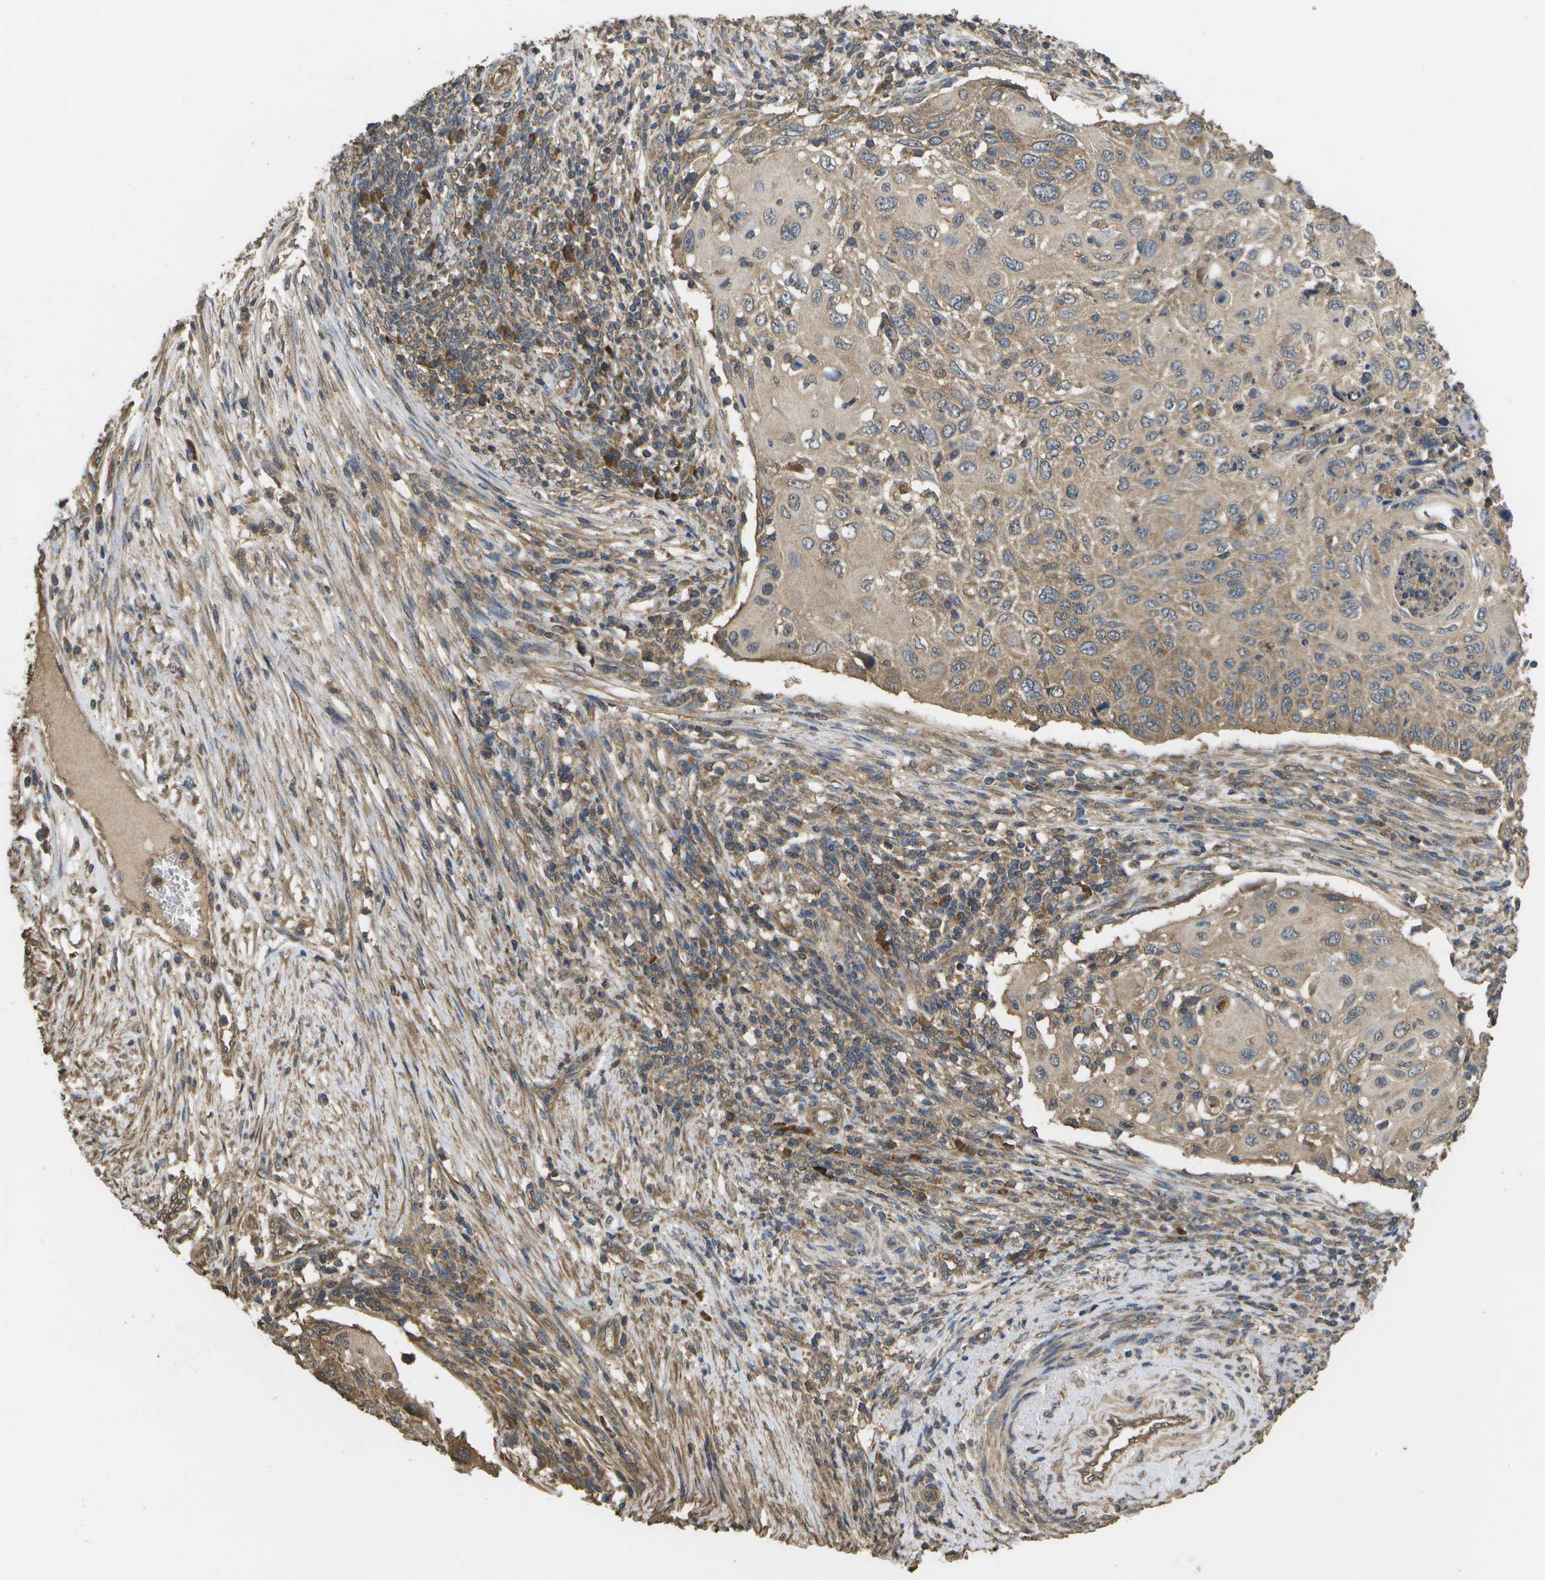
{"staining": {"intensity": "moderate", "quantity": ">75%", "location": "cytoplasmic/membranous"}, "tissue": "cervical cancer", "cell_type": "Tumor cells", "image_type": "cancer", "snomed": [{"axis": "morphology", "description": "Squamous cell carcinoma, NOS"}, {"axis": "topography", "description": "Cervix"}], "caption": "Moderate cytoplasmic/membranous expression is seen in about >75% of tumor cells in squamous cell carcinoma (cervical).", "gene": "SACS", "patient": {"sex": "female", "age": 70}}